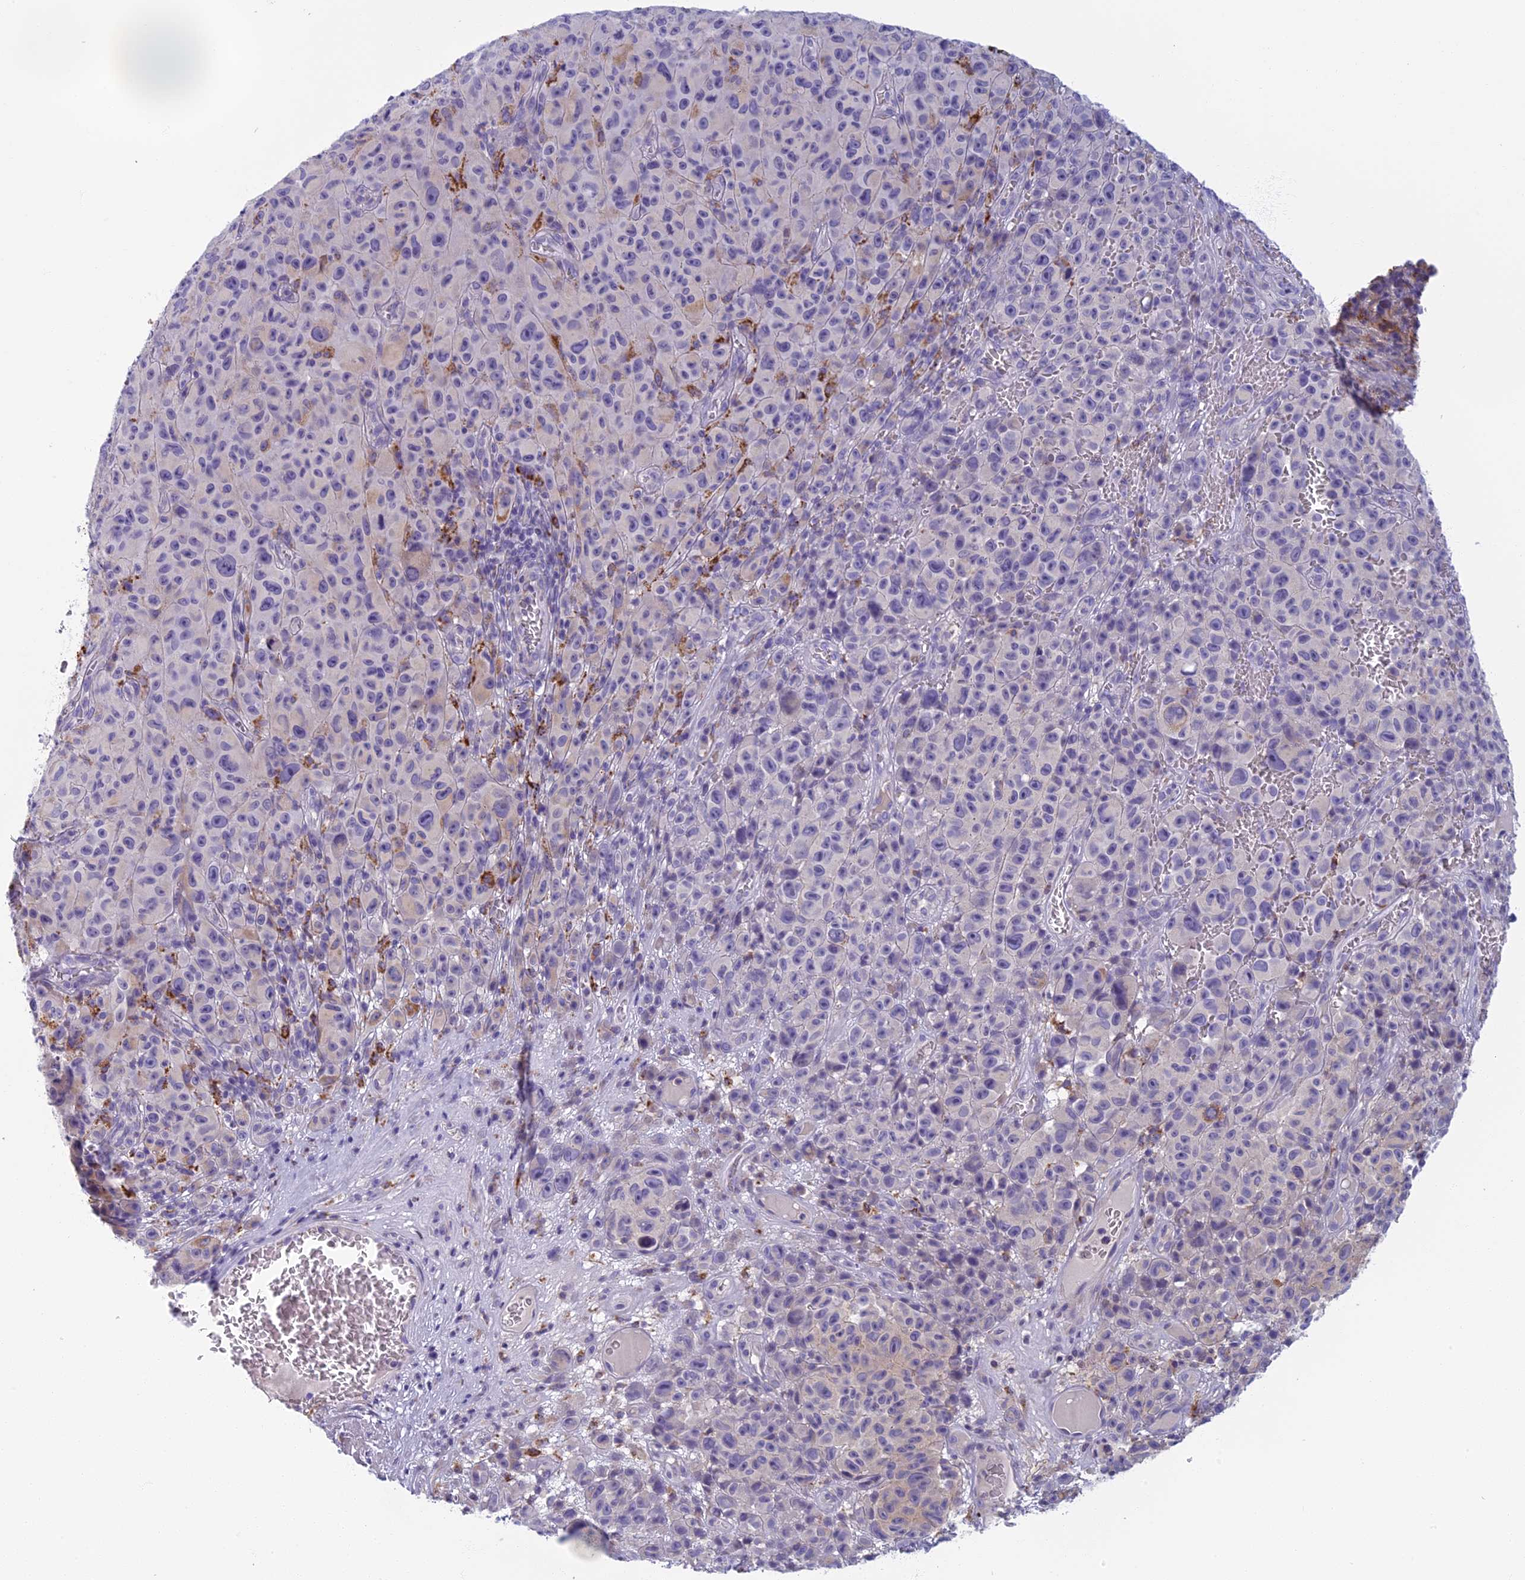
{"staining": {"intensity": "negative", "quantity": "none", "location": "none"}, "tissue": "melanoma", "cell_type": "Tumor cells", "image_type": "cancer", "snomed": [{"axis": "morphology", "description": "Malignant melanoma, NOS"}, {"axis": "topography", "description": "Skin"}], "caption": "Tumor cells are negative for protein expression in human melanoma.", "gene": "SEMA7A", "patient": {"sex": "female", "age": 82}}